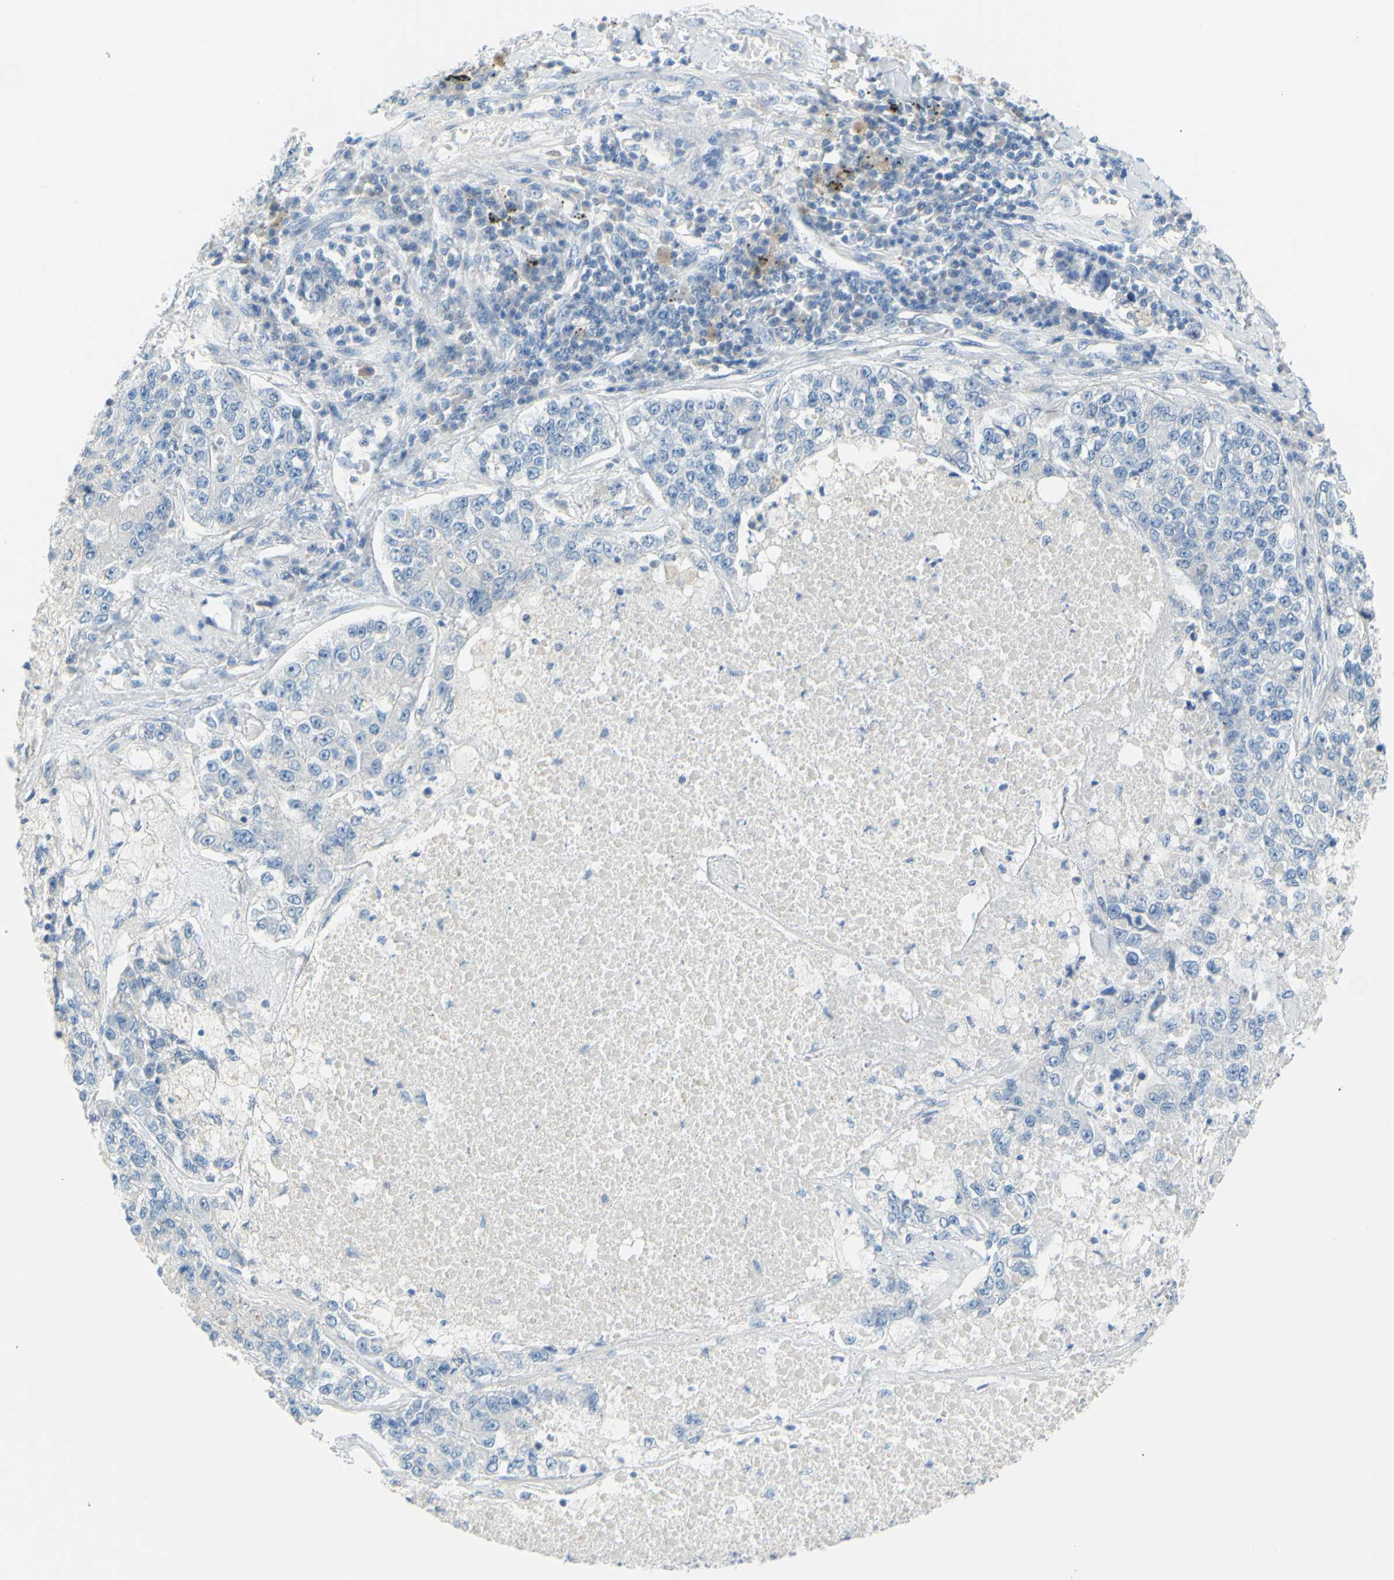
{"staining": {"intensity": "negative", "quantity": "none", "location": "none"}, "tissue": "lung cancer", "cell_type": "Tumor cells", "image_type": "cancer", "snomed": [{"axis": "morphology", "description": "Adenocarcinoma, NOS"}, {"axis": "topography", "description": "Lung"}], "caption": "Tumor cells are negative for brown protein staining in lung adenocarcinoma.", "gene": "SLC1A2", "patient": {"sex": "male", "age": 49}}